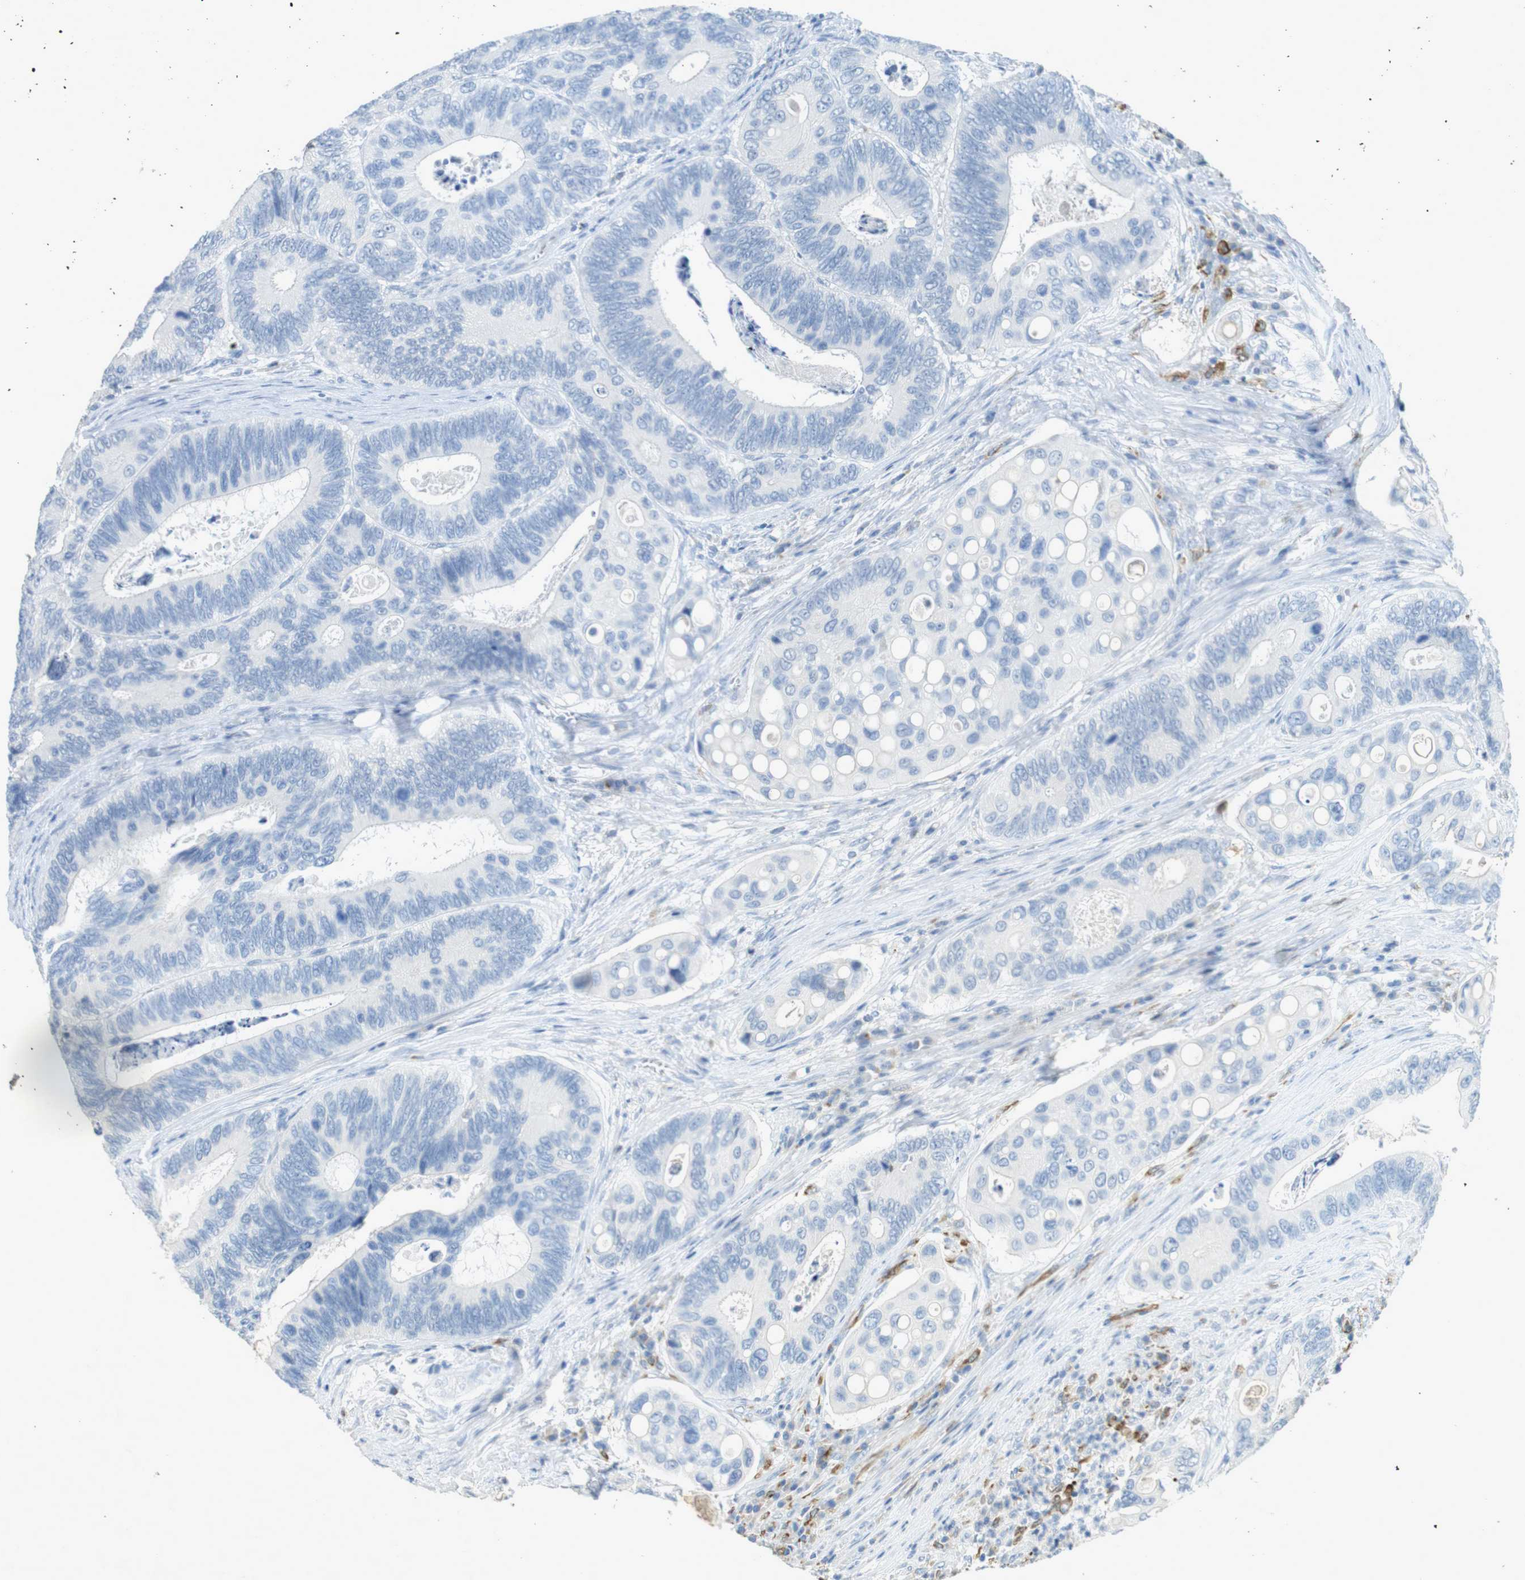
{"staining": {"intensity": "negative", "quantity": "none", "location": "none"}, "tissue": "colorectal cancer", "cell_type": "Tumor cells", "image_type": "cancer", "snomed": [{"axis": "morphology", "description": "Inflammation, NOS"}, {"axis": "morphology", "description": "Adenocarcinoma, NOS"}, {"axis": "topography", "description": "Colon"}], "caption": "The image demonstrates no staining of tumor cells in colorectal cancer.", "gene": "CD320", "patient": {"sex": "male", "age": 72}}